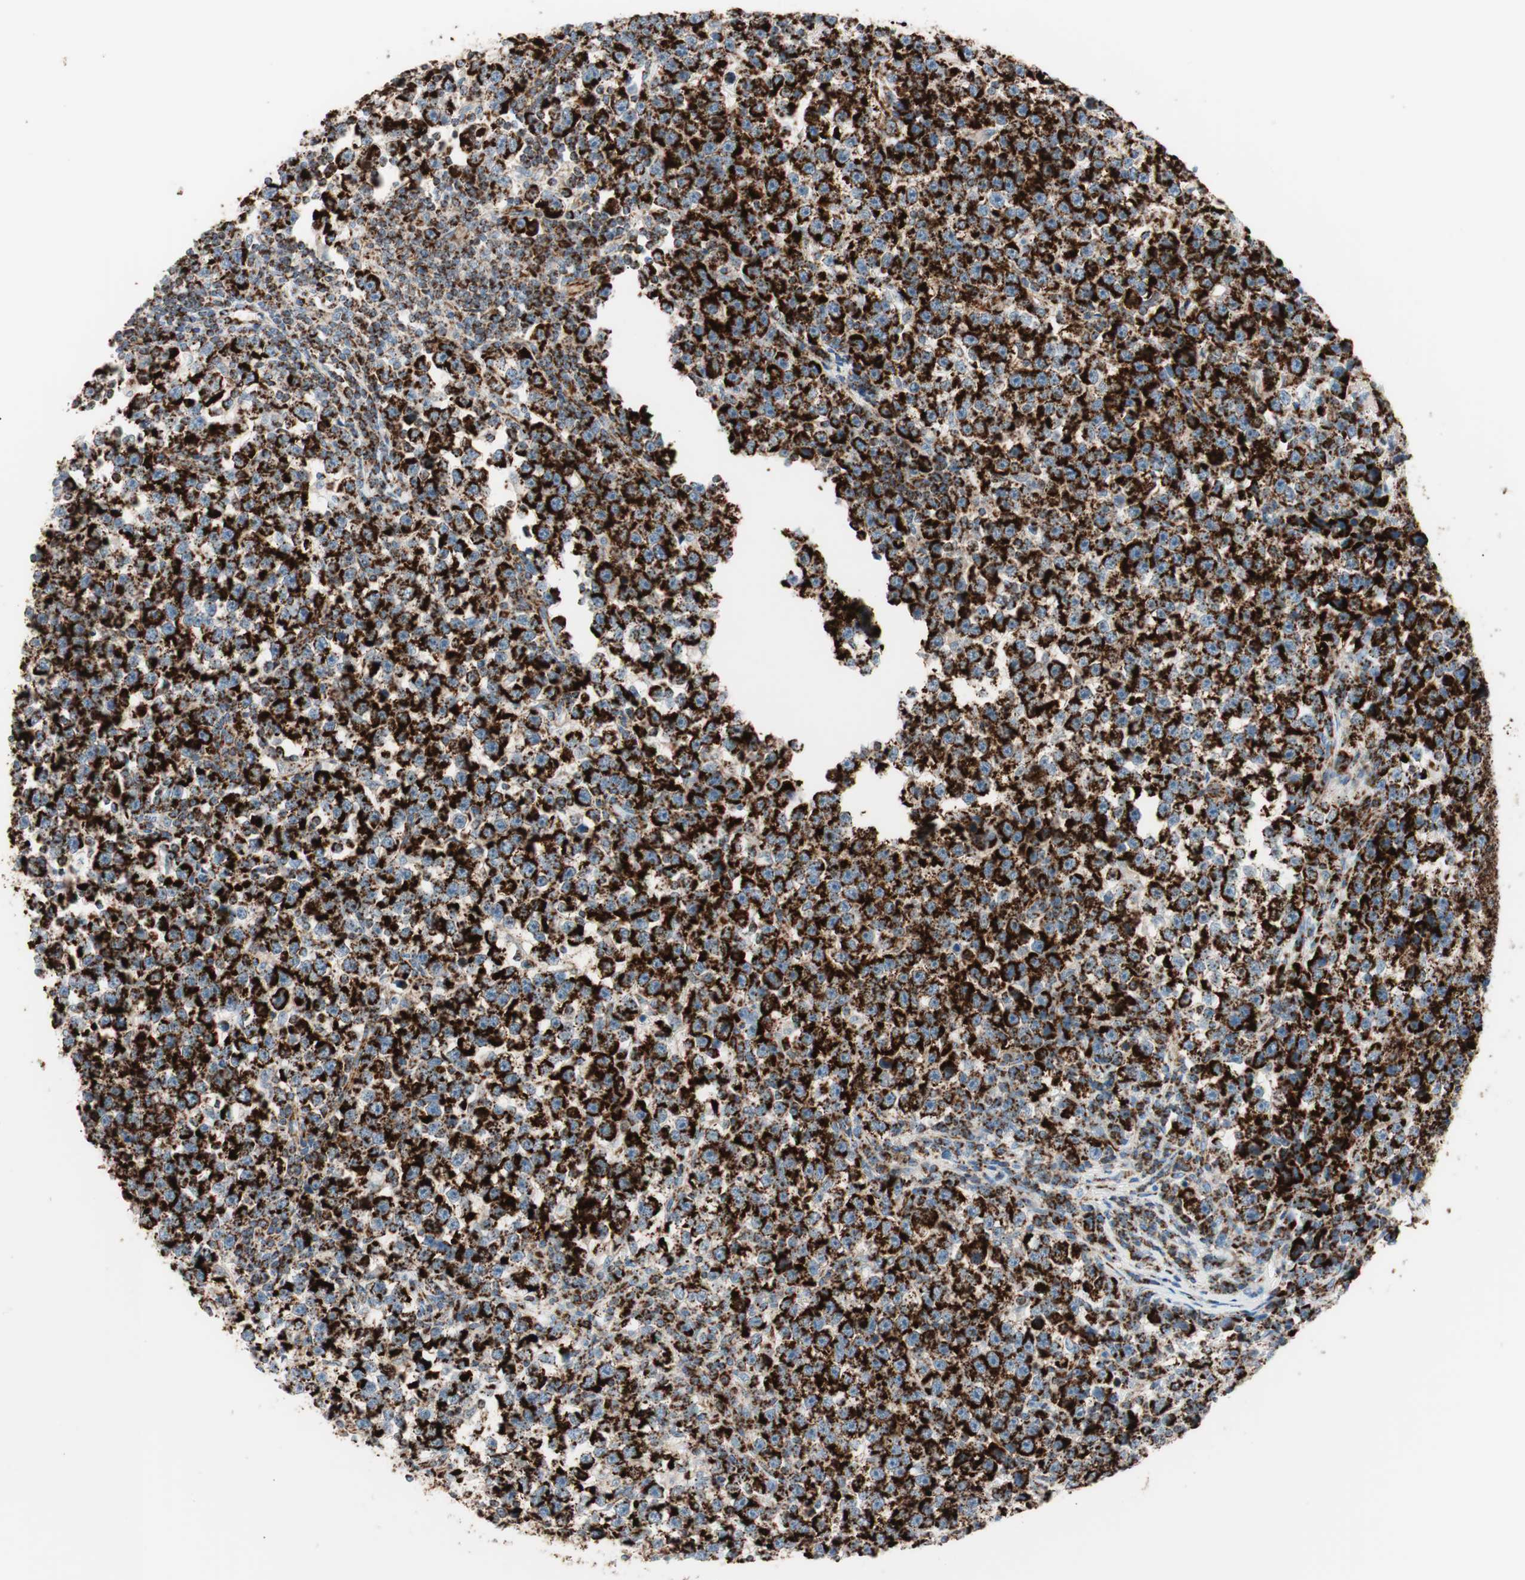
{"staining": {"intensity": "strong", "quantity": ">75%", "location": "cytoplasmic/membranous"}, "tissue": "testis cancer", "cell_type": "Tumor cells", "image_type": "cancer", "snomed": [{"axis": "morphology", "description": "Seminoma, NOS"}, {"axis": "topography", "description": "Testis"}], "caption": "Immunohistochemistry of testis cancer demonstrates high levels of strong cytoplasmic/membranous staining in approximately >75% of tumor cells.", "gene": "TOMM20", "patient": {"sex": "male", "age": 43}}